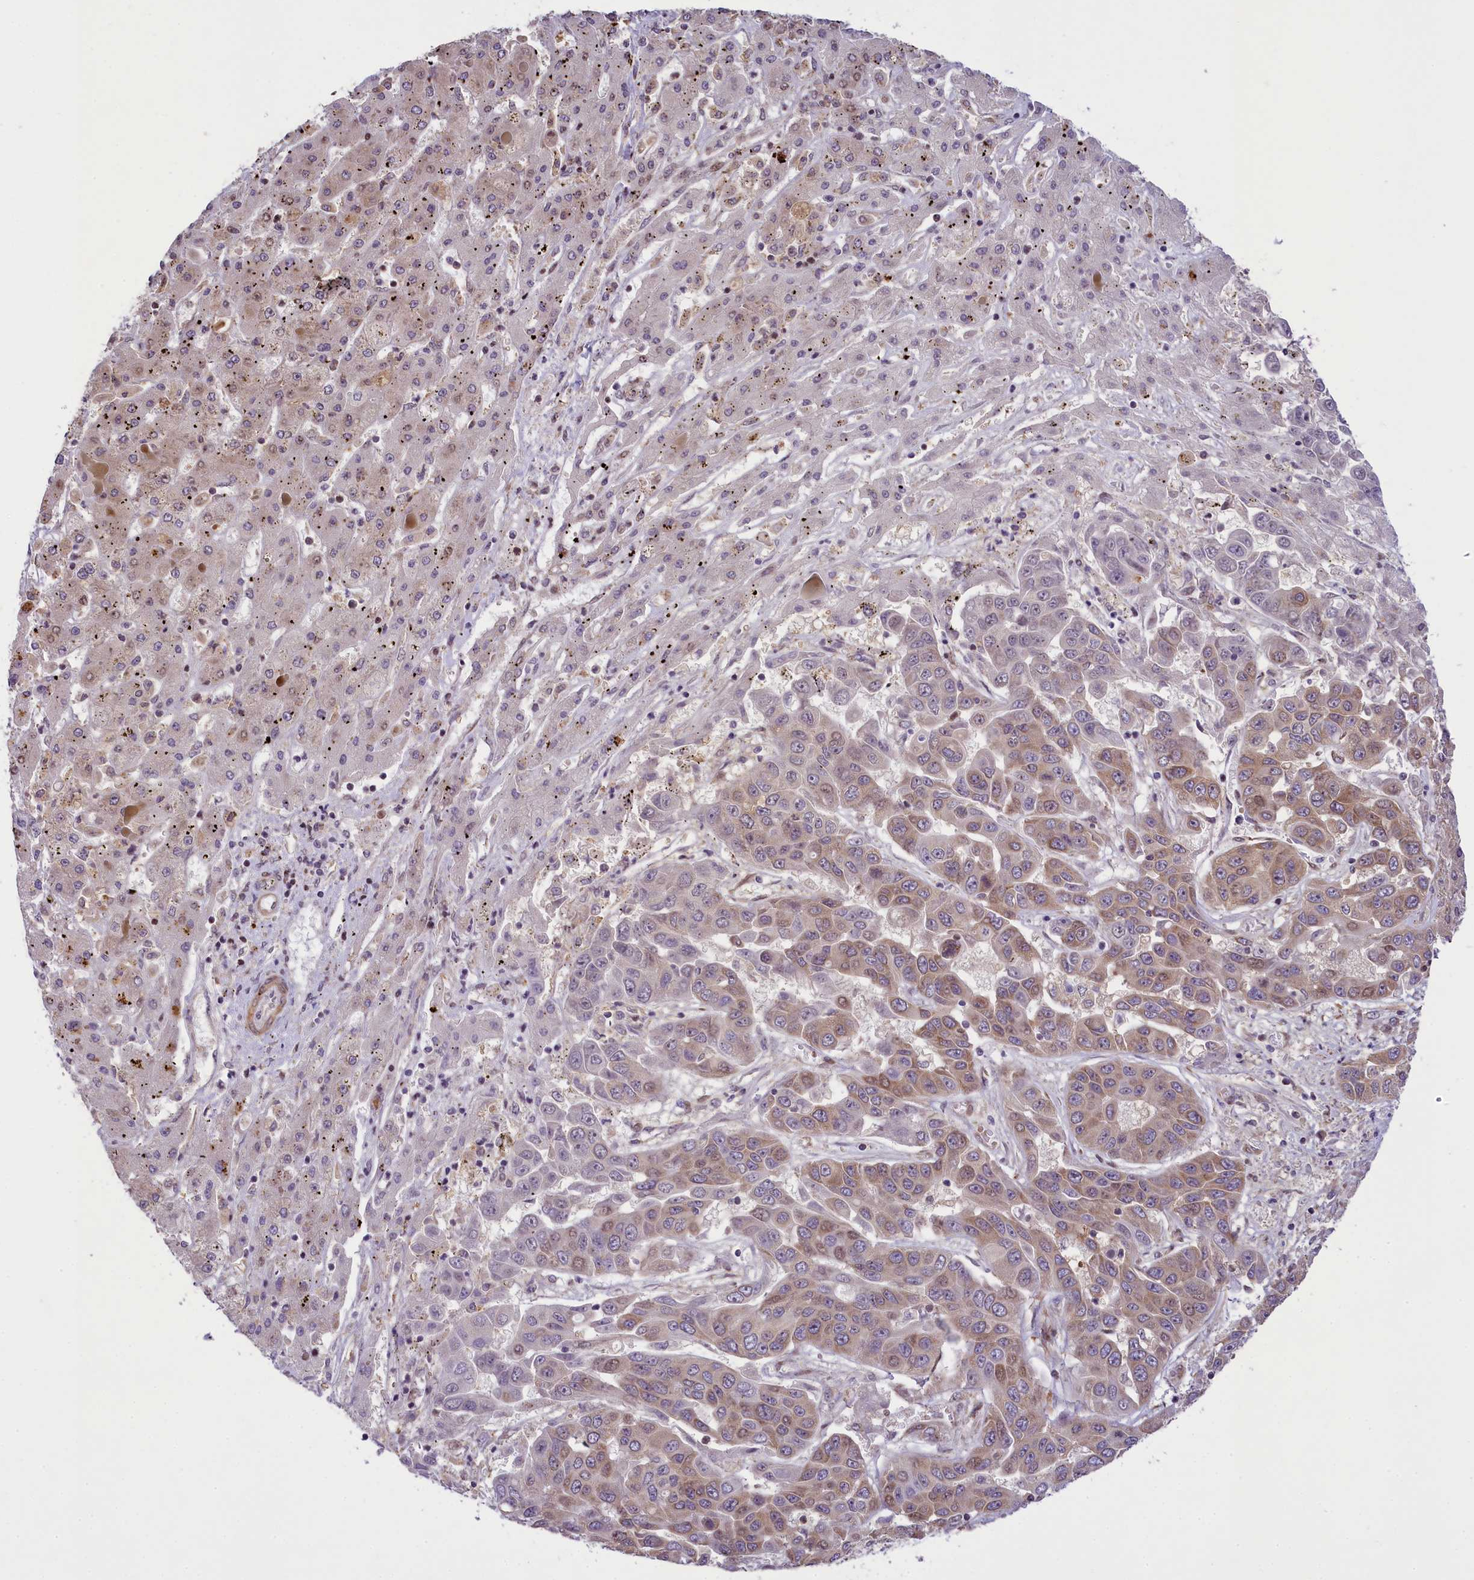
{"staining": {"intensity": "moderate", "quantity": ">75%", "location": "cytoplasmic/membranous,nuclear"}, "tissue": "liver cancer", "cell_type": "Tumor cells", "image_type": "cancer", "snomed": [{"axis": "morphology", "description": "Cholangiocarcinoma"}, {"axis": "topography", "description": "Liver"}], "caption": "Moderate cytoplasmic/membranous and nuclear protein staining is present in approximately >75% of tumor cells in cholangiocarcinoma (liver).", "gene": "RBBP8", "patient": {"sex": "female", "age": 52}}